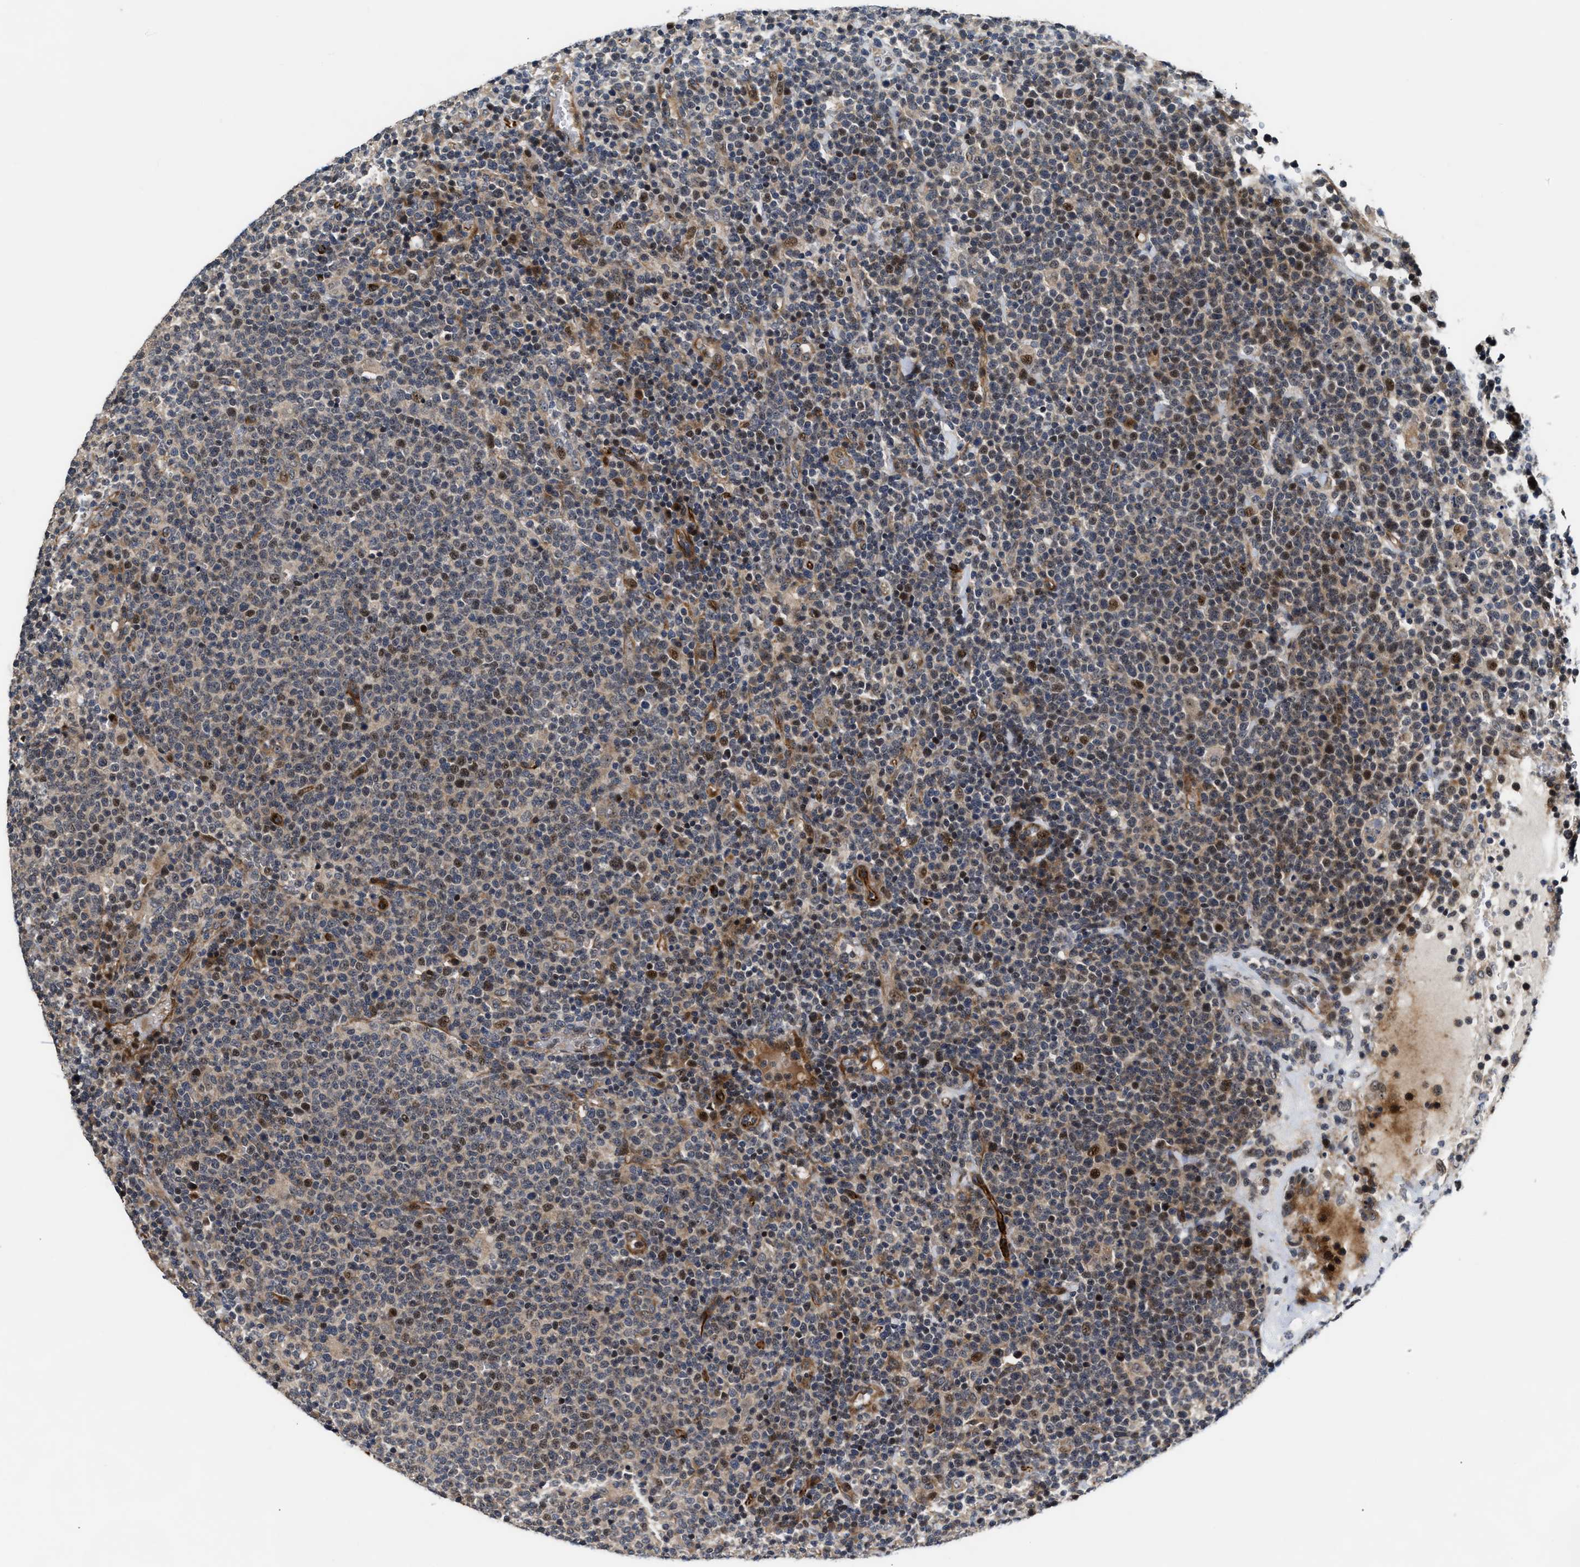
{"staining": {"intensity": "moderate", "quantity": "25%-75%", "location": "nuclear"}, "tissue": "lymphoma", "cell_type": "Tumor cells", "image_type": "cancer", "snomed": [{"axis": "morphology", "description": "Malignant lymphoma, non-Hodgkin's type, High grade"}, {"axis": "topography", "description": "Lymph node"}], "caption": "Malignant lymphoma, non-Hodgkin's type (high-grade) stained with immunohistochemistry exhibits moderate nuclear staining in about 25%-75% of tumor cells.", "gene": "ALDH3A2", "patient": {"sex": "male", "age": 61}}